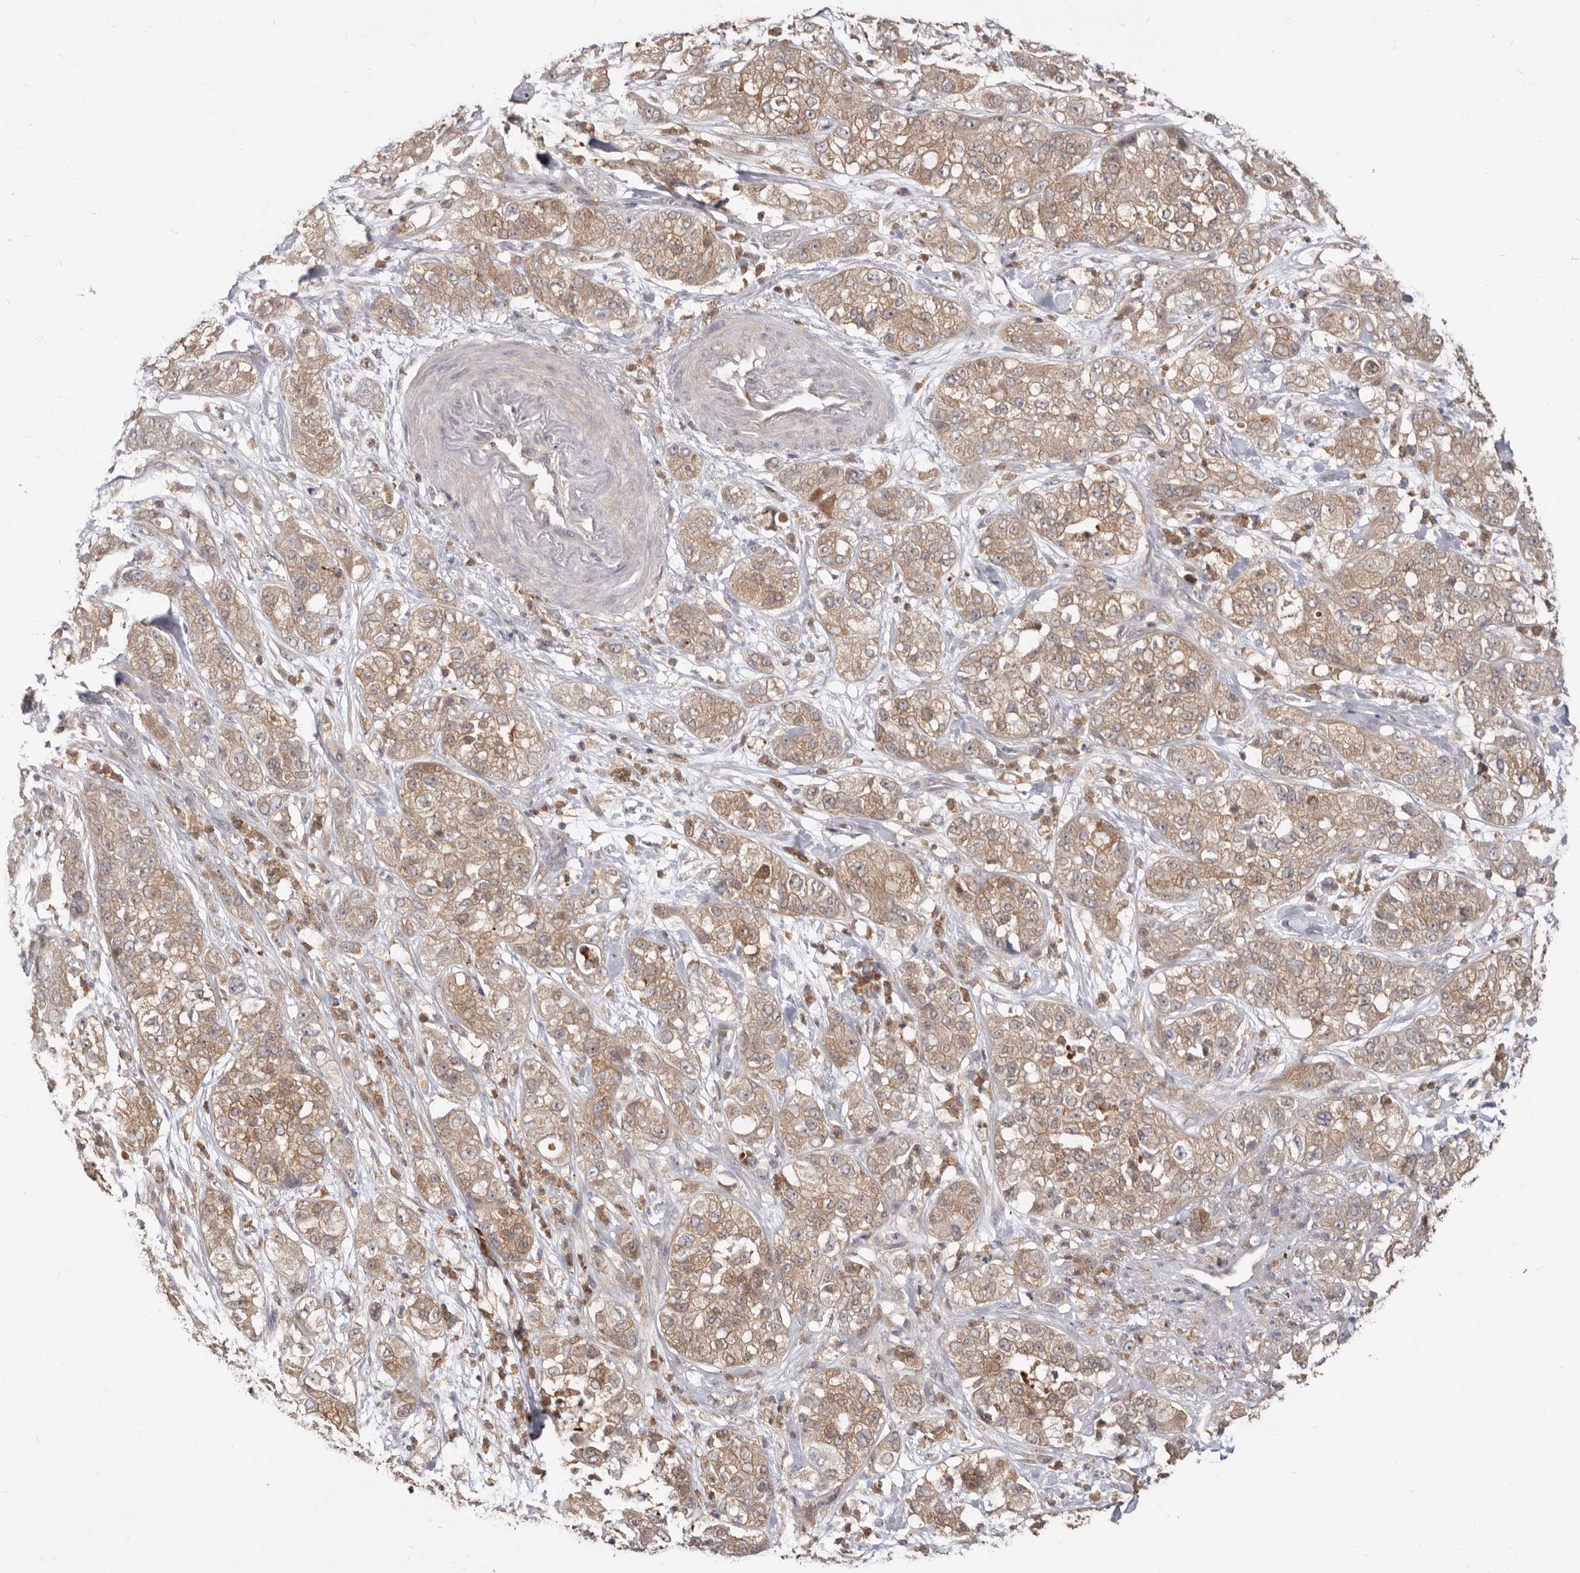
{"staining": {"intensity": "moderate", "quantity": ">75%", "location": "cytoplasmic/membranous"}, "tissue": "pancreatic cancer", "cell_type": "Tumor cells", "image_type": "cancer", "snomed": [{"axis": "morphology", "description": "Adenocarcinoma, NOS"}, {"axis": "topography", "description": "Pancreas"}], "caption": "An image of human pancreatic adenocarcinoma stained for a protein reveals moderate cytoplasmic/membranous brown staining in tumor cells.", "gene": "TC2N", "patient": {"sex": "female", "age": 78}}